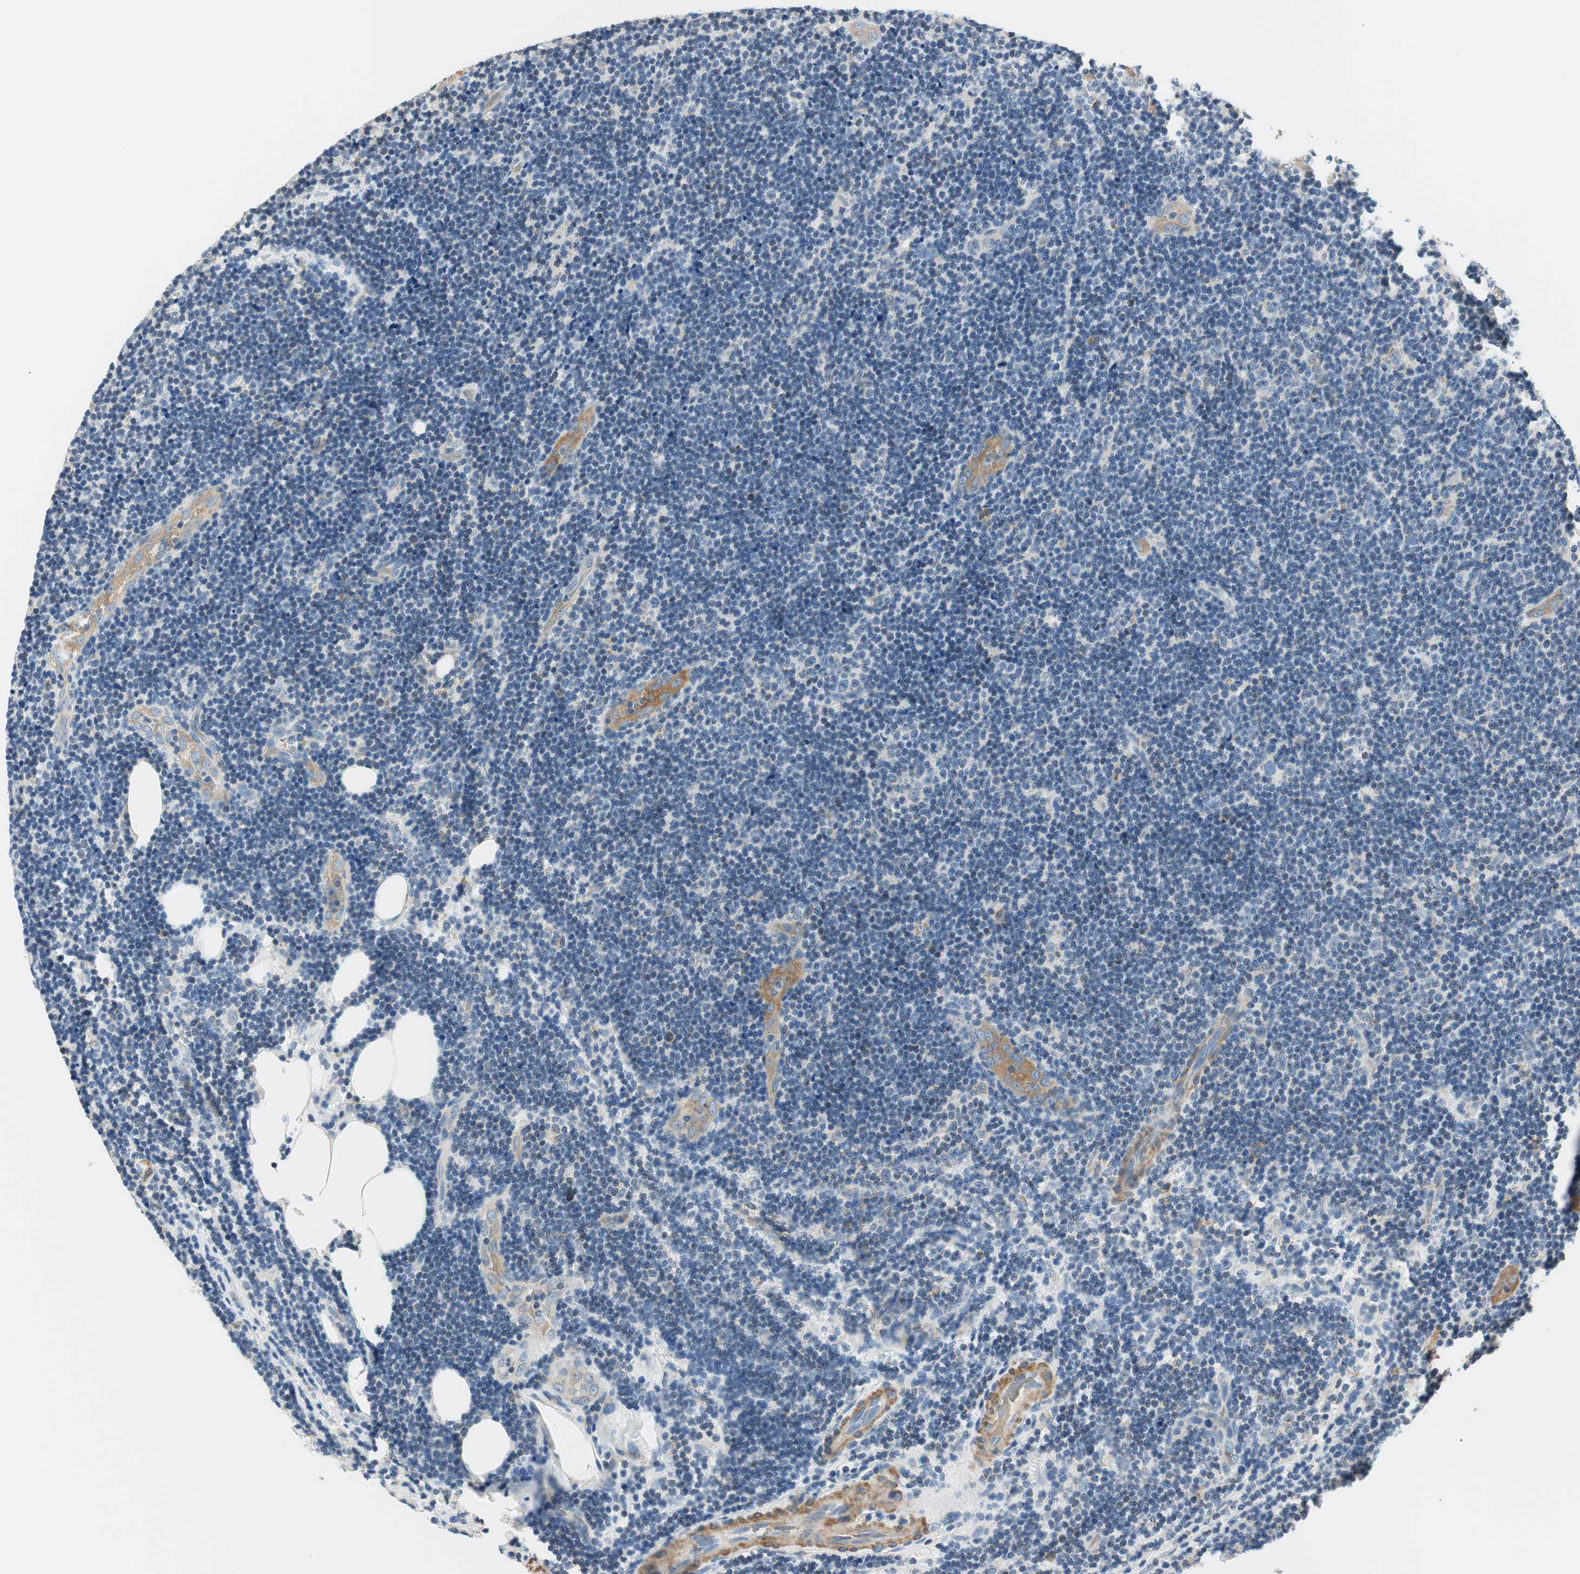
{"staining": {"intensity": "negative", "quantity": "none", "location": "none"}, "tissue": "lymphoma", "cell_type": "Tumor cells", "image_type": "cancer", "snomed": [{"axis": "morphology", "description": "Malignant lymphoma, non-Hodgkin's type, Low grade"}, {"axis": "topography", "description": "Lymph node"}], "caption": "DAB immunohistochemical staining of lymphoma shows no significant positivity in tumor cells. (DAB immunohistochemistry, high magnification).", "gene": "RORB", "patient": {"sex": "male", "age": 83}}